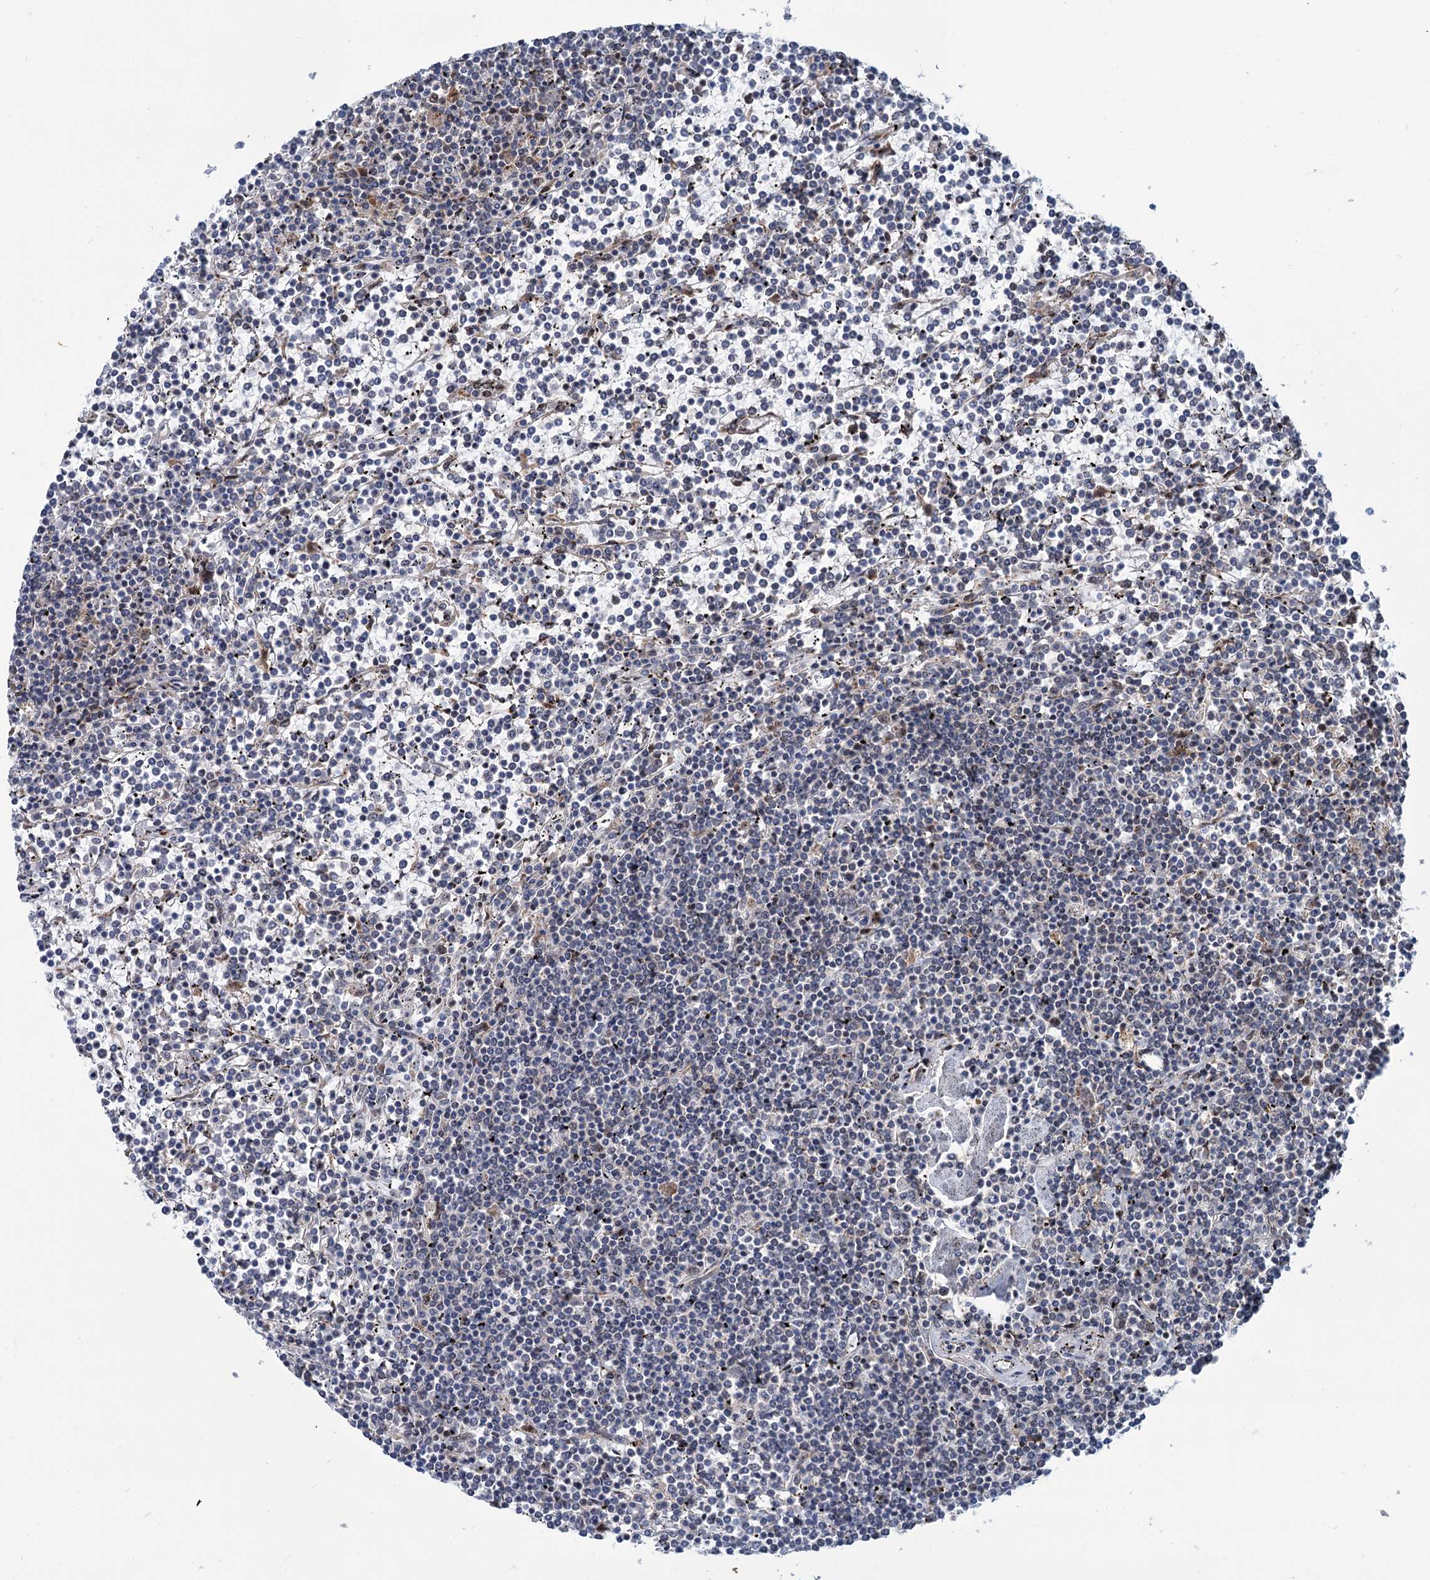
{"staining": {"intensity": "negative", "quantity": "none", "location": "none"}, "tissue": "lymphoma", "cell_type": "Tumor cells", "image_type": "cancer", "snomed": [{"axis": "morphology", "description": "Malignant lymphoma, non-Hodgkin's type, Low grade"}, {"axis": "topography", "description": "Spleen"}], "caption": "Immunohistochemical staining of human lymphoma shows no significant staining in tumor cells.", "gene": "ELP4", "patient": {"sex": "female", "age": 19}}